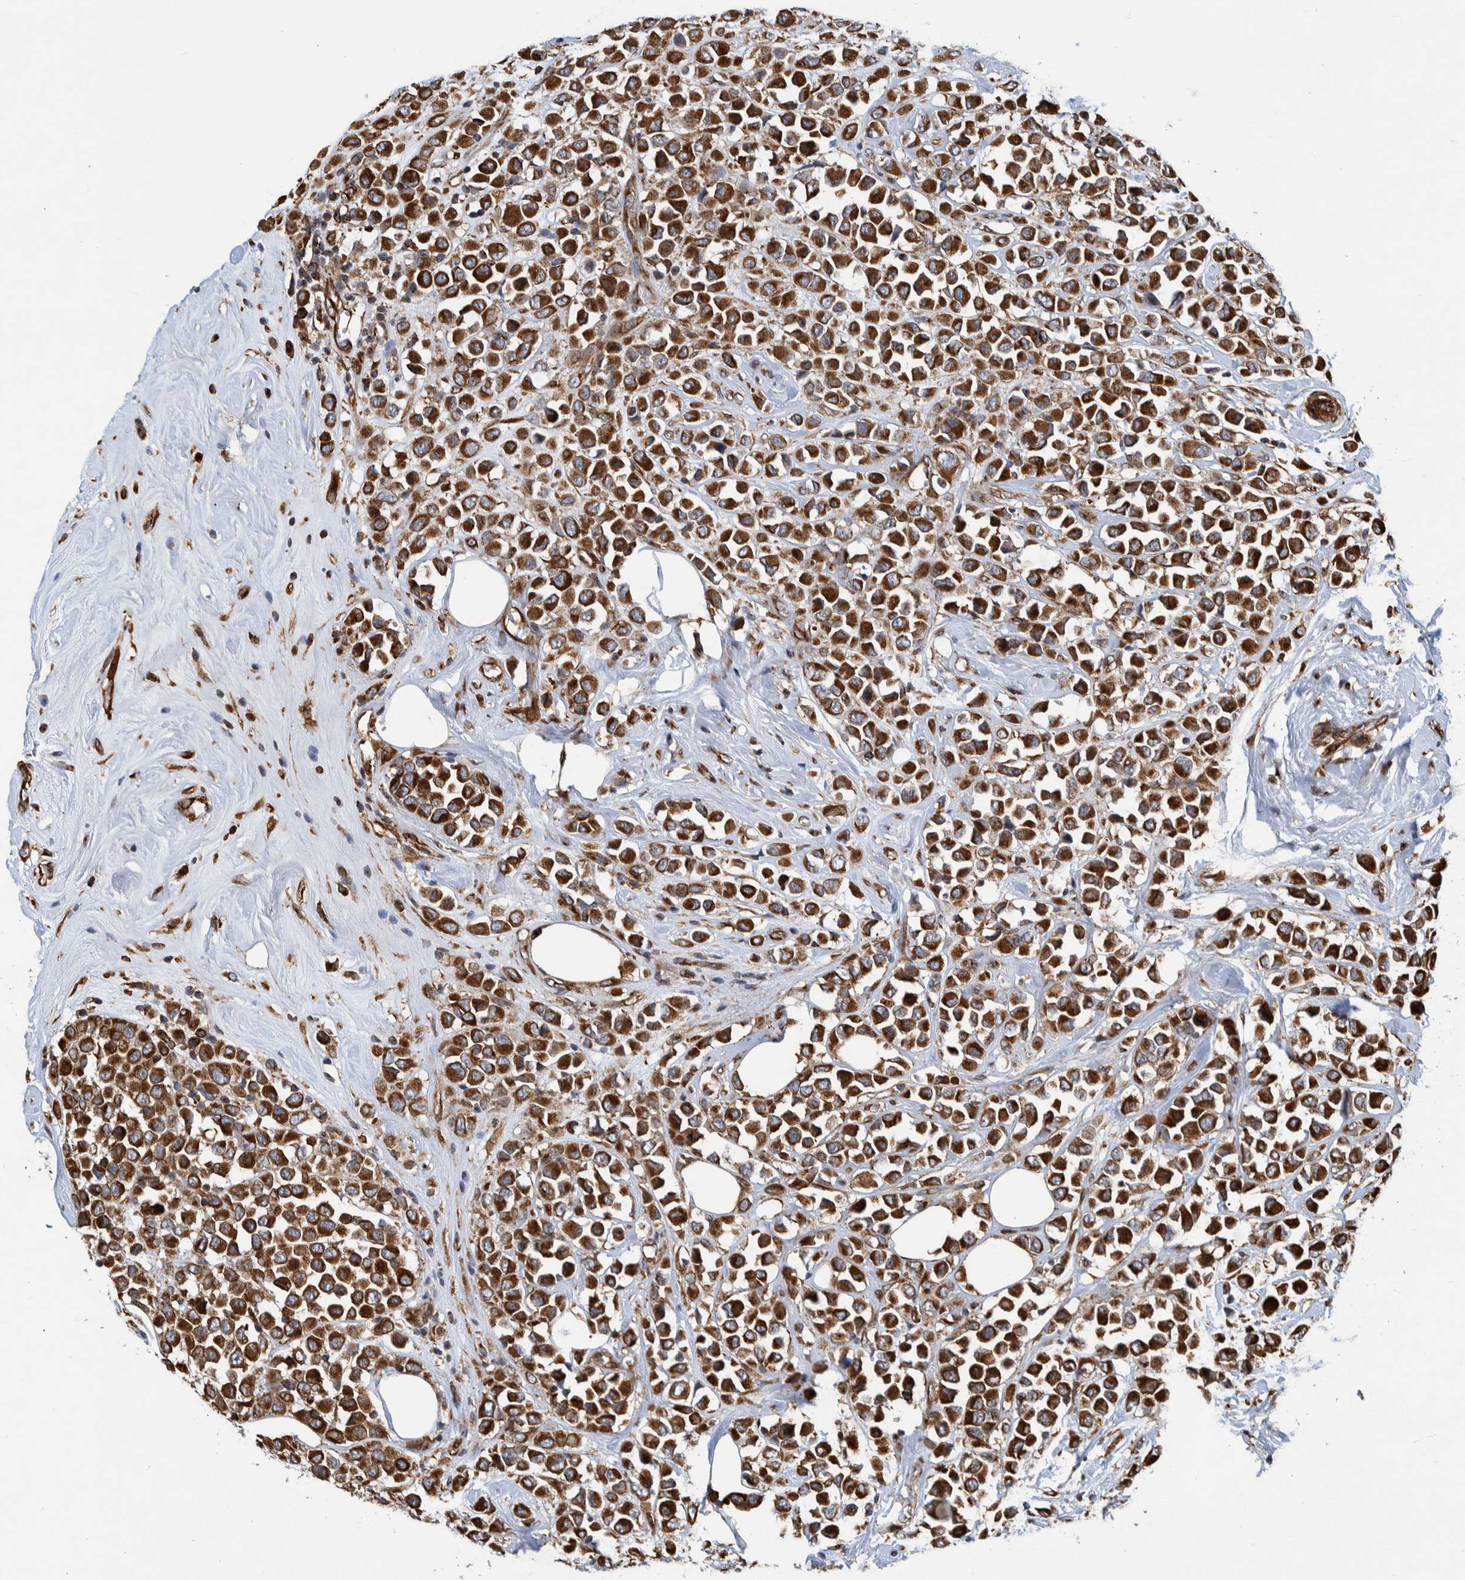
{"staining": {"intensity": "strong", "quantity": ">75%", "location": "cytoplasmic/membranous"}, "tissue": "breast cancer", "cell_type": "Tumor cells", "image_type": "cancer", "snomed": [{"axis": "morphology", "description": "Duct carcinoma"}, {"axis": "topography", "description": "Breast"}], "caption": "Immunohistochemistry (DAB) staining of breast cancer (invasive ductal carcinoma) displays strong cytoplasmic/membranous protein staining in approximately >75% of tumor cells.", "gene": "CCDC57", "patient": {"sex": "female", "age": 61}}